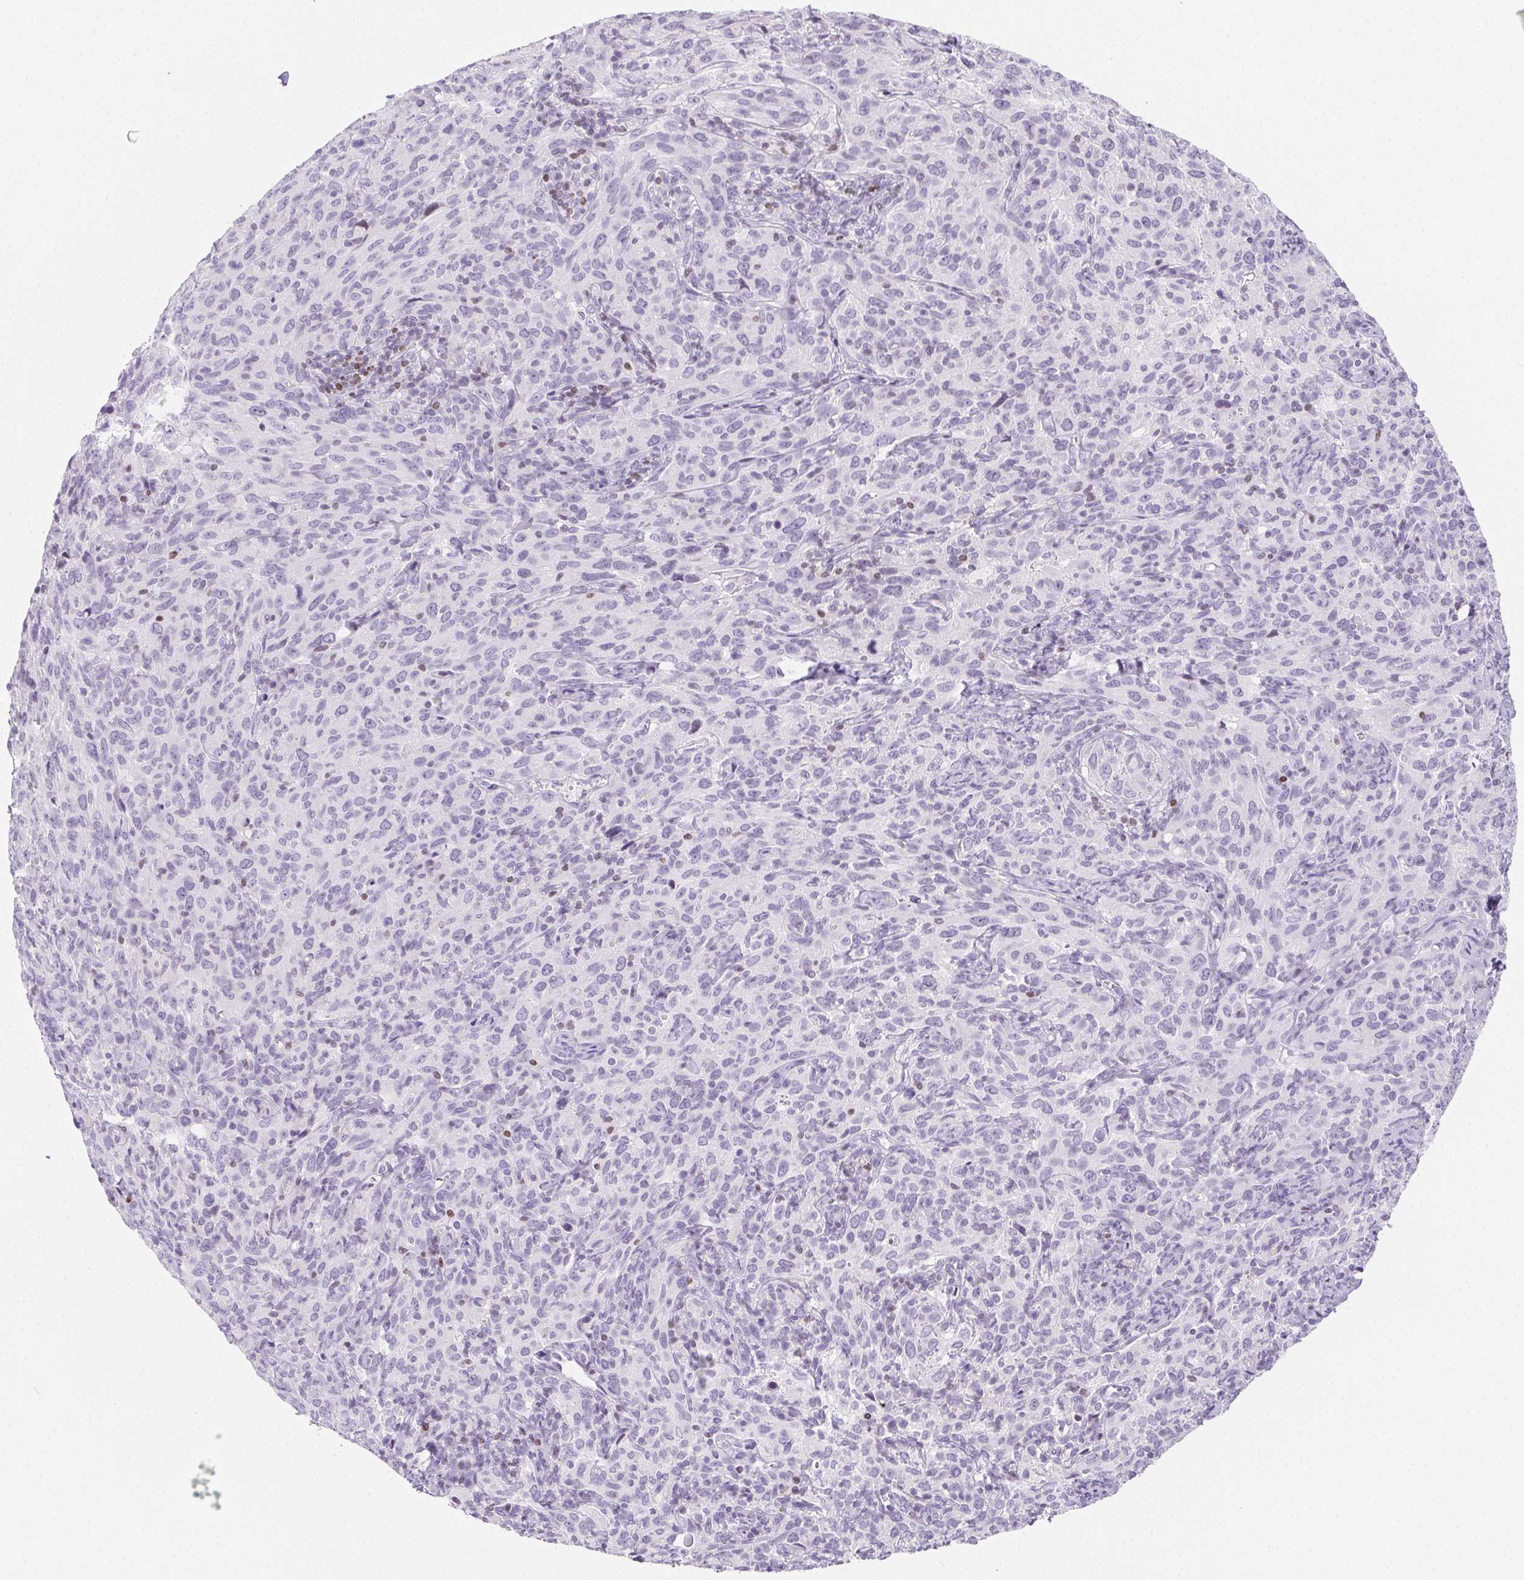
{"staining": {"intensity": "negative", "quantity": "none", "location": "none"}, "tissue": "cervical cancer", "cell_type": "Tumor cells", "image_type": "cancer", "snomed": [{"axis": "morphology", "description": "Squamous cell carcinoma, NOS"}, {"axis": "topography", "description": "Cervix"}], "caption": "High power microscopy histopathology image of an immunohistochemistry (IHC) histopathology image of cervical squamous cell carcinoma, revealing no significant staining in tumor cells. Nuclei are stained in blue.", "gene": "BEND2", "patient": {"sex": "female", "age": 51}}